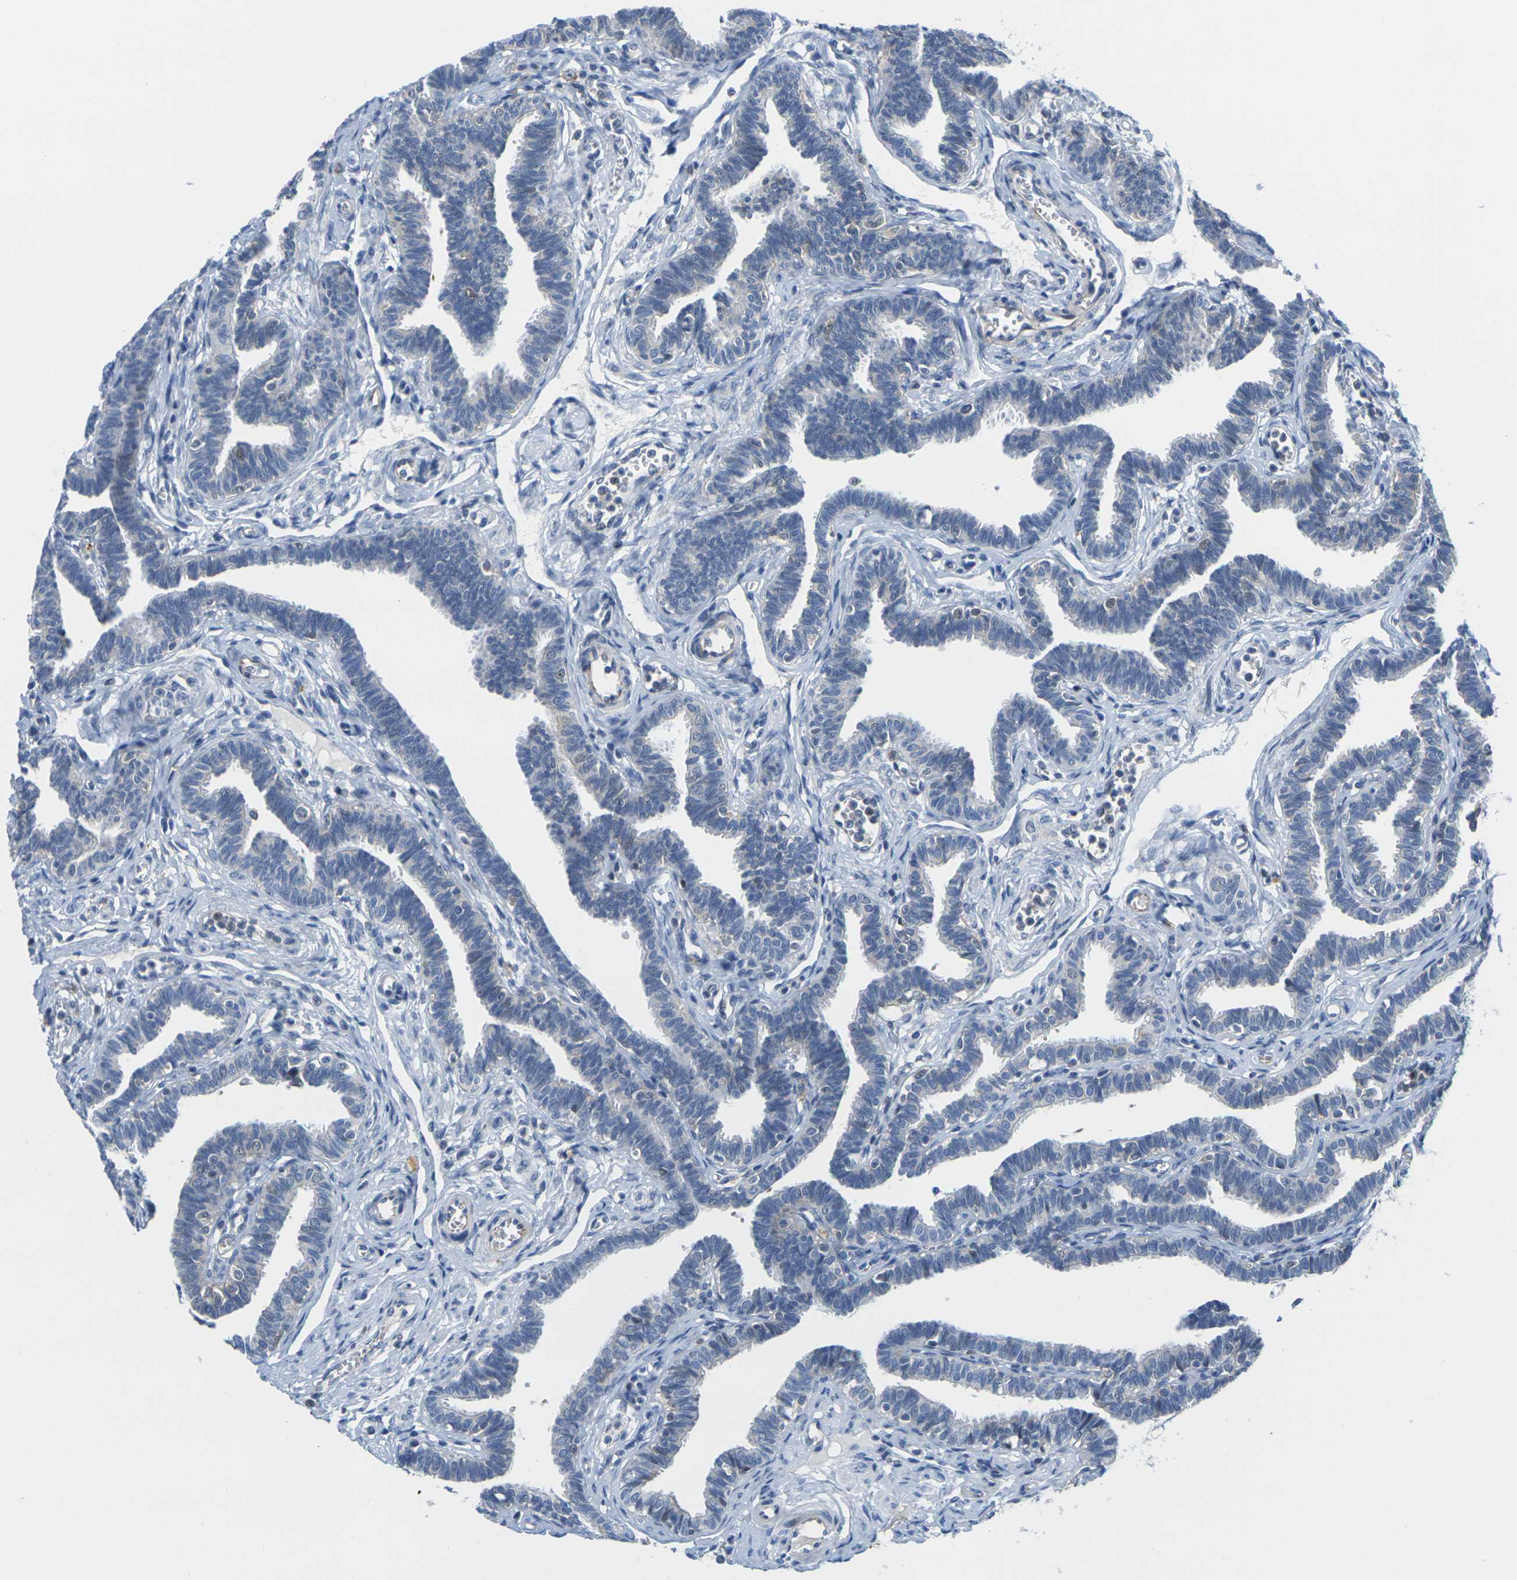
{"staining": {"intensity": "negative", "quantity": "none", "location": "none"}, "tissue": "fallopian tube", "cell_type": "Glandular cells", "image_type": "normal", "snomed": [{"axis": "morphology", "description": "Normal tissue, NOS"}, {"axis": "topography", "description": "Fallopian tube"}, {"axis": "topography", "description": "Ovary"}], "caption": "This is an immunohistochemistry (IHC) histopathology image of unremarkable human fallopian tube. There is no expression in glandular cells.", "gene": "OTOF", "patient": {"sex": "female", "age": 23}}